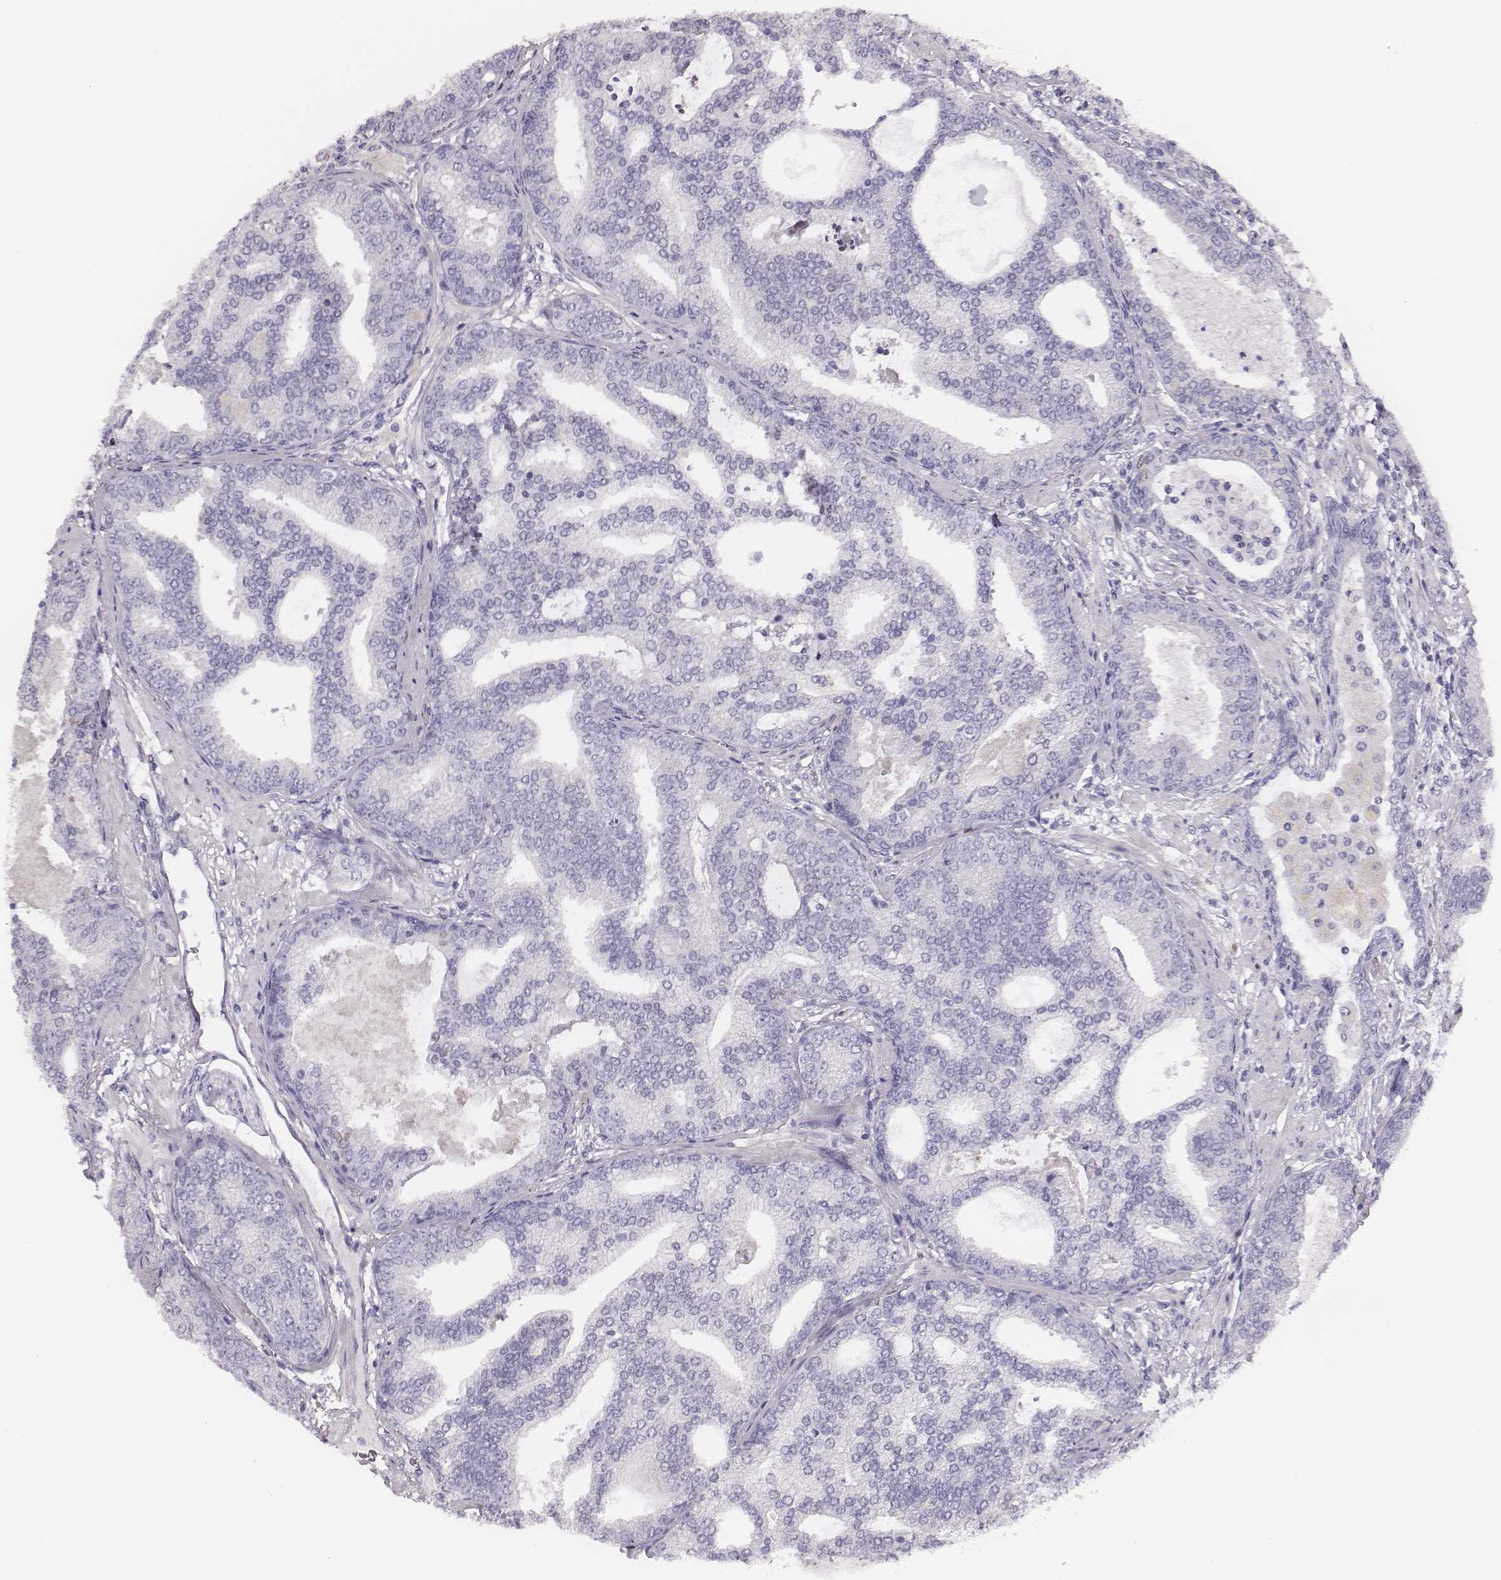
{"staining": {"intensity": "negative", "quantity": "none", "location": "none"}, "tissue": "prostate cancer", "cell_type": "Tumor cells", "image_type": "cancer", "snomed": [{"axis": "morphology", "description": "Adenocarcinoma, NOS"}, {"axis": "topography", "description": "Prostate"}], "caption": "Prostate cancer (adenocarcinoma) was stained to show a protein in brown. There is no significant positivity in tumor cells. (DAB (3,3'-diaminobenzidine) immunohistochemistry (IHC) with hematoxylin counter stain).", "gene": "ADGRF4", "patient": {"sex": "male", "age": 64}}